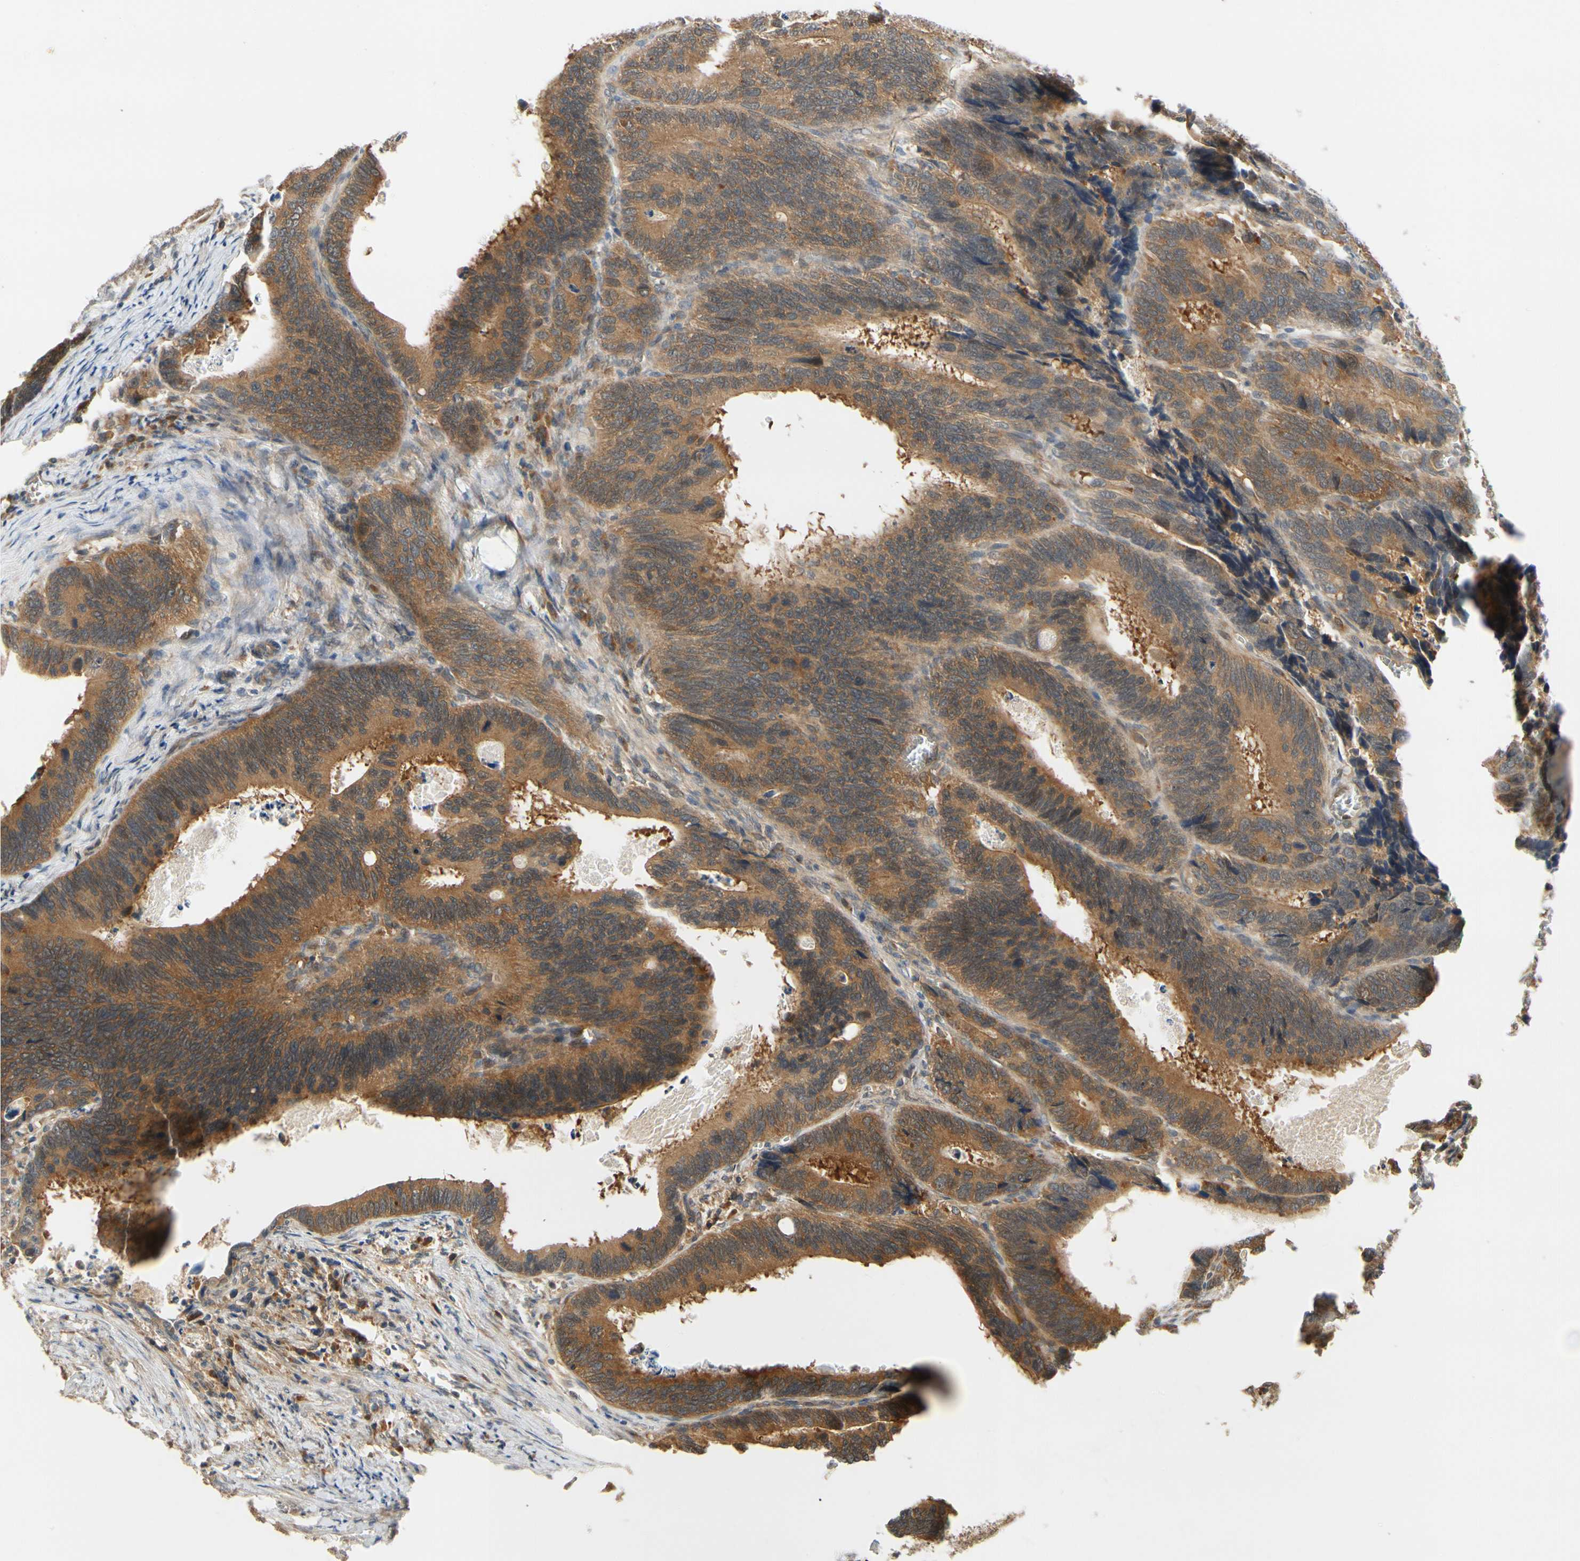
{"staining": {"intensity": "moderate", "quantity": ">75%", "location": "cytoplasmic/membranous"}, "tissue": "colorectal cancer", "cell_type": "Tumor cells", "image_type": "cancer", "snomed": [{"axis": "morphology", "description": "Adenocarcinoma, NOS"}, {"axis": "topography", "description": "Colon"}], "caption": "Immunohistochemistry (IHC) staining of adenocarcinoma (colorectal), which demonstrates medium levels of moderate cytoplasmic/membranous expression in about >75% of tumor cells indicating moderate cytoplasmic/membranous protein positivity. The staining was performed using DAB (3,3'-diaminobenzidine) (brown) for protein detection and nuclei were counterstained in hematoxylin (blue).", "gene": "TDRP", "patient": {"sex": "male", "age": 72}}